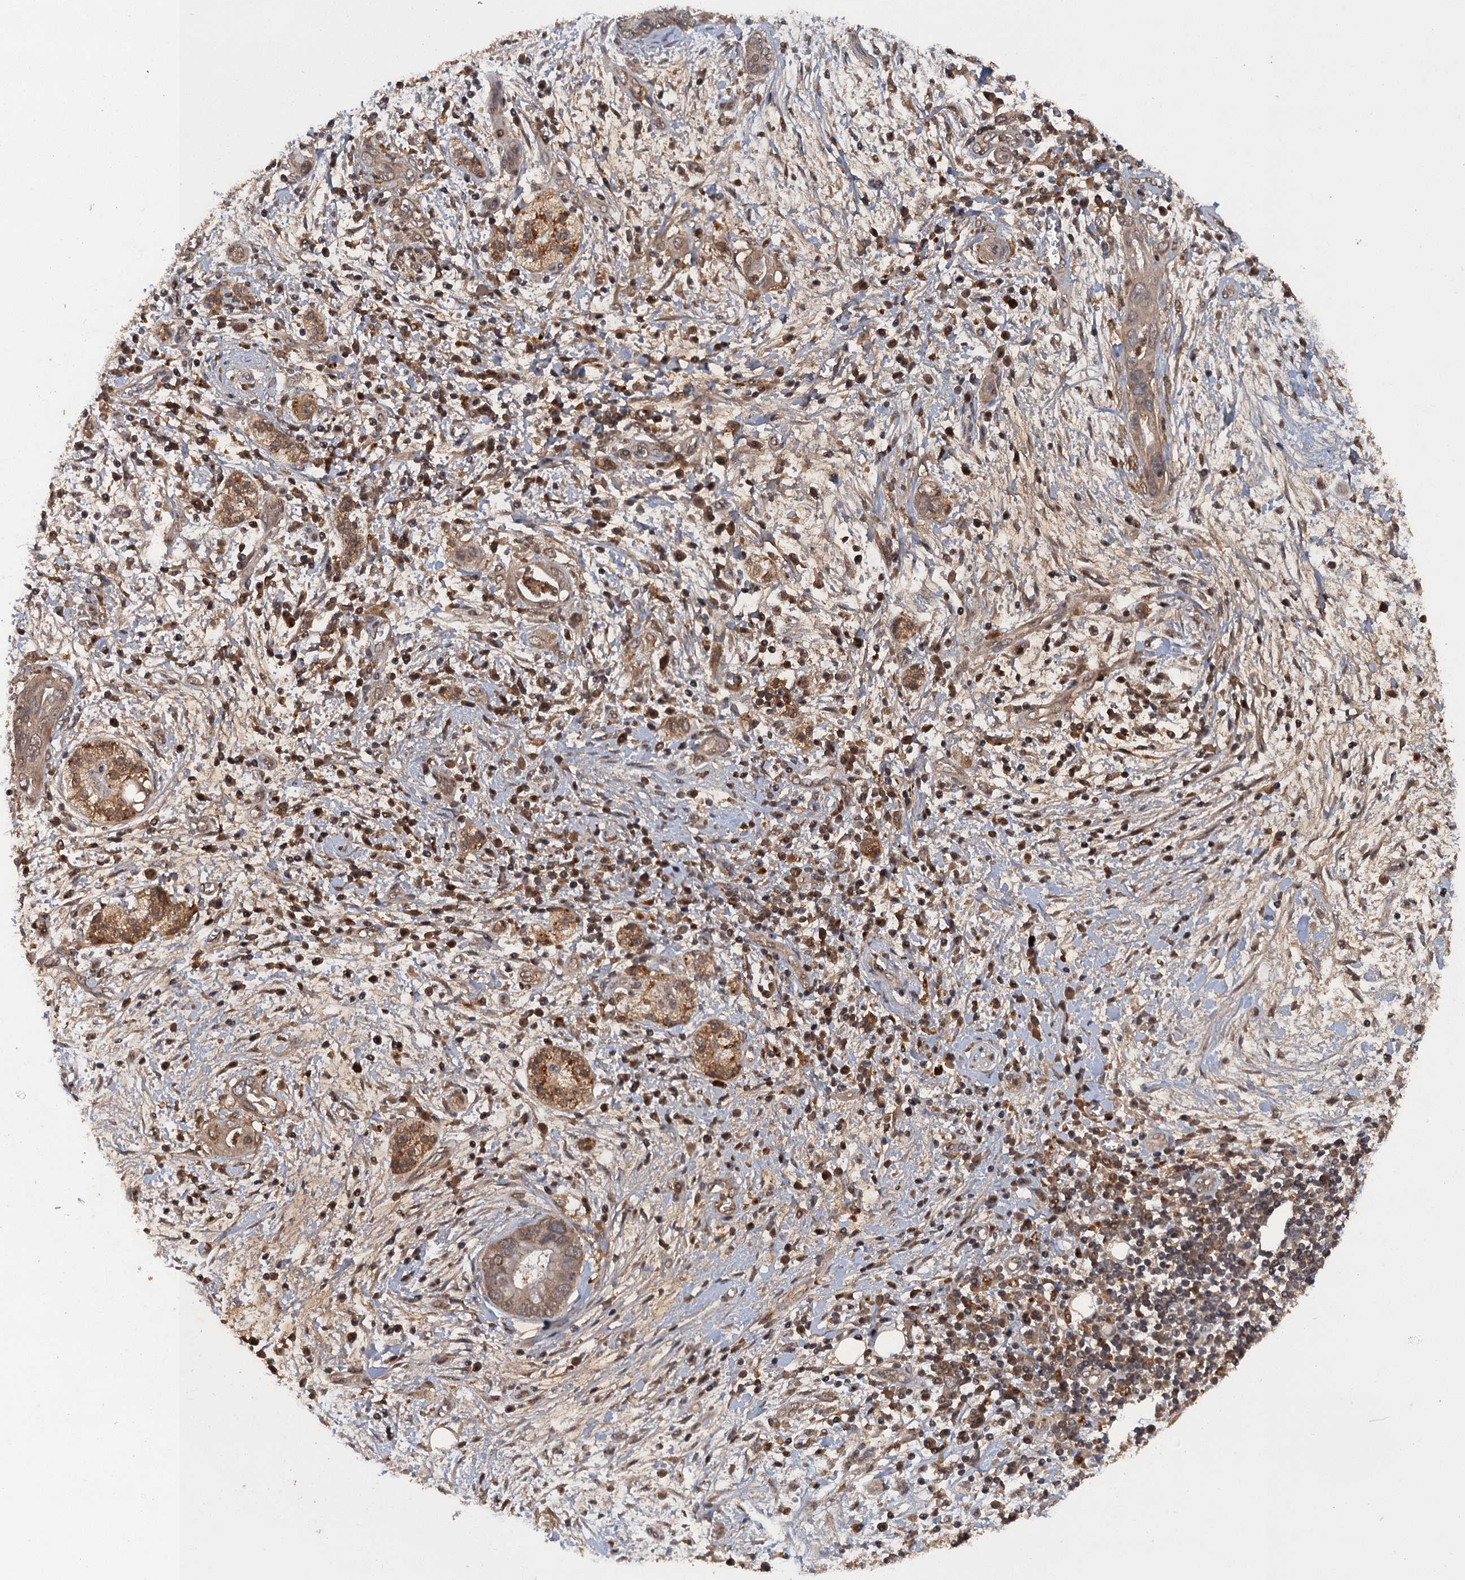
{"staining": {"intensity": "weak", "quantity": "25%-75%", "location": "cytoplasmic/membranous"}, "tissue": "pancreatic cancer", "cell_type": "Tumor cells", "image_type": "cancer", "snomed": [{"axis": "morphology", "description": "Adenocarcinoma, NOS"}, {"axis": "topography", "description": "Pancreas"}], "caption": "Pancreatic cancer (adenocarcinoma) stained for a protein (brown) shows weak cytoplasmic/membranous positive expression in about 25%-75% of tumor cells.", "gene": "HAPLN3", "patient": {"sex": "male", "age": 75}}